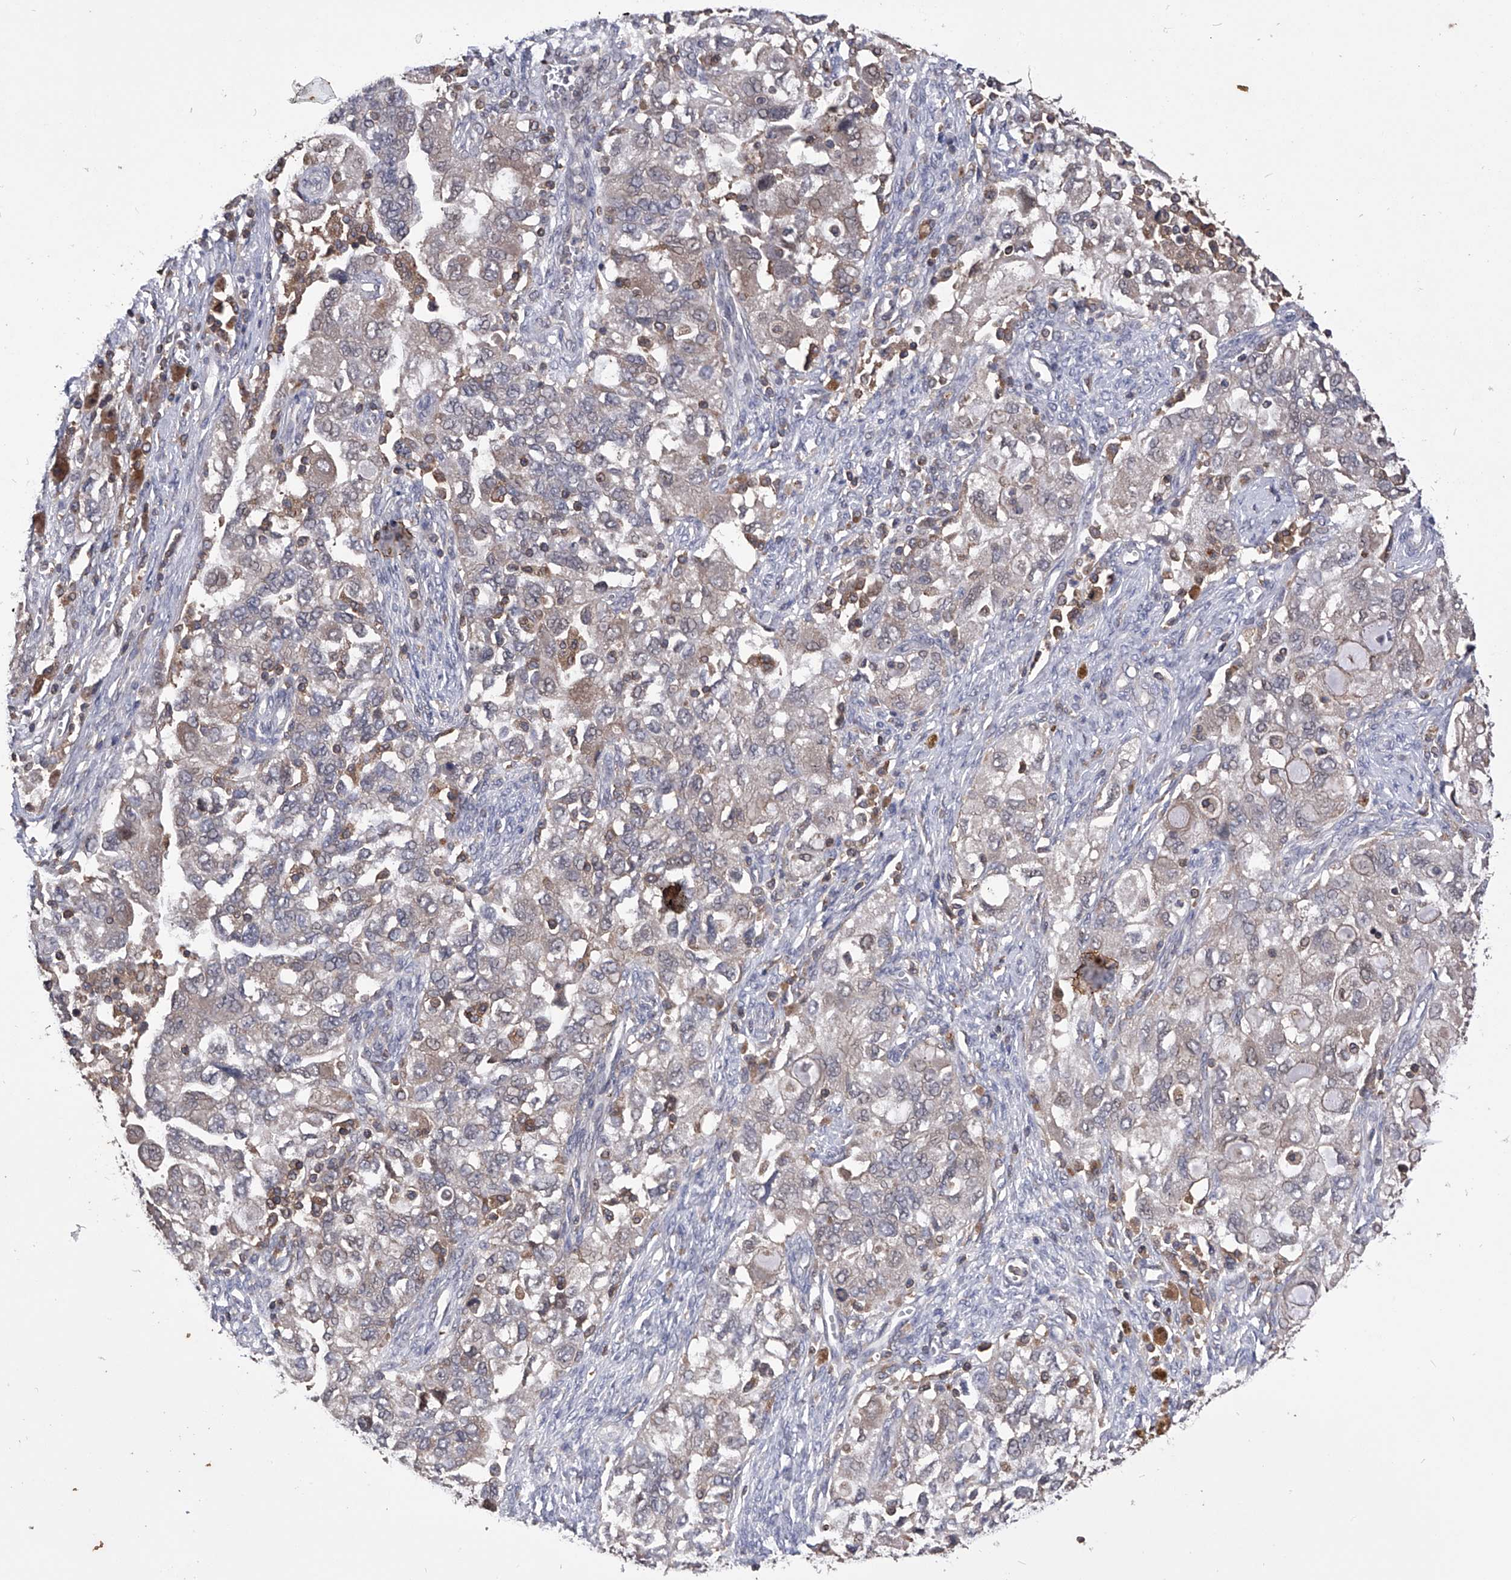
{"staining": {"intensity": "weak", "quantity": "<25%", "location": "cytoplasmic/membranous"}, "tissue": "ovarian cancer", "cell_type": "Tumor cells", "image_type": "cancer", "snomed": [{"axis": "morphology", "description": "Carcinoma, NOS"}, {"axis": "morphology", "description": "Cystadenocarcinoma, serous, NOS"}, {"axis": "topography", "description": "Ovary"}], "caption": "High power microscopy micrograph of an immunohistochemistry (IHC) histopathology image of ovarian cancer, revealing no significant positivity in tumor cells.", "gene": "PAN3", "patient": {"sex": "female", "age": 69}}